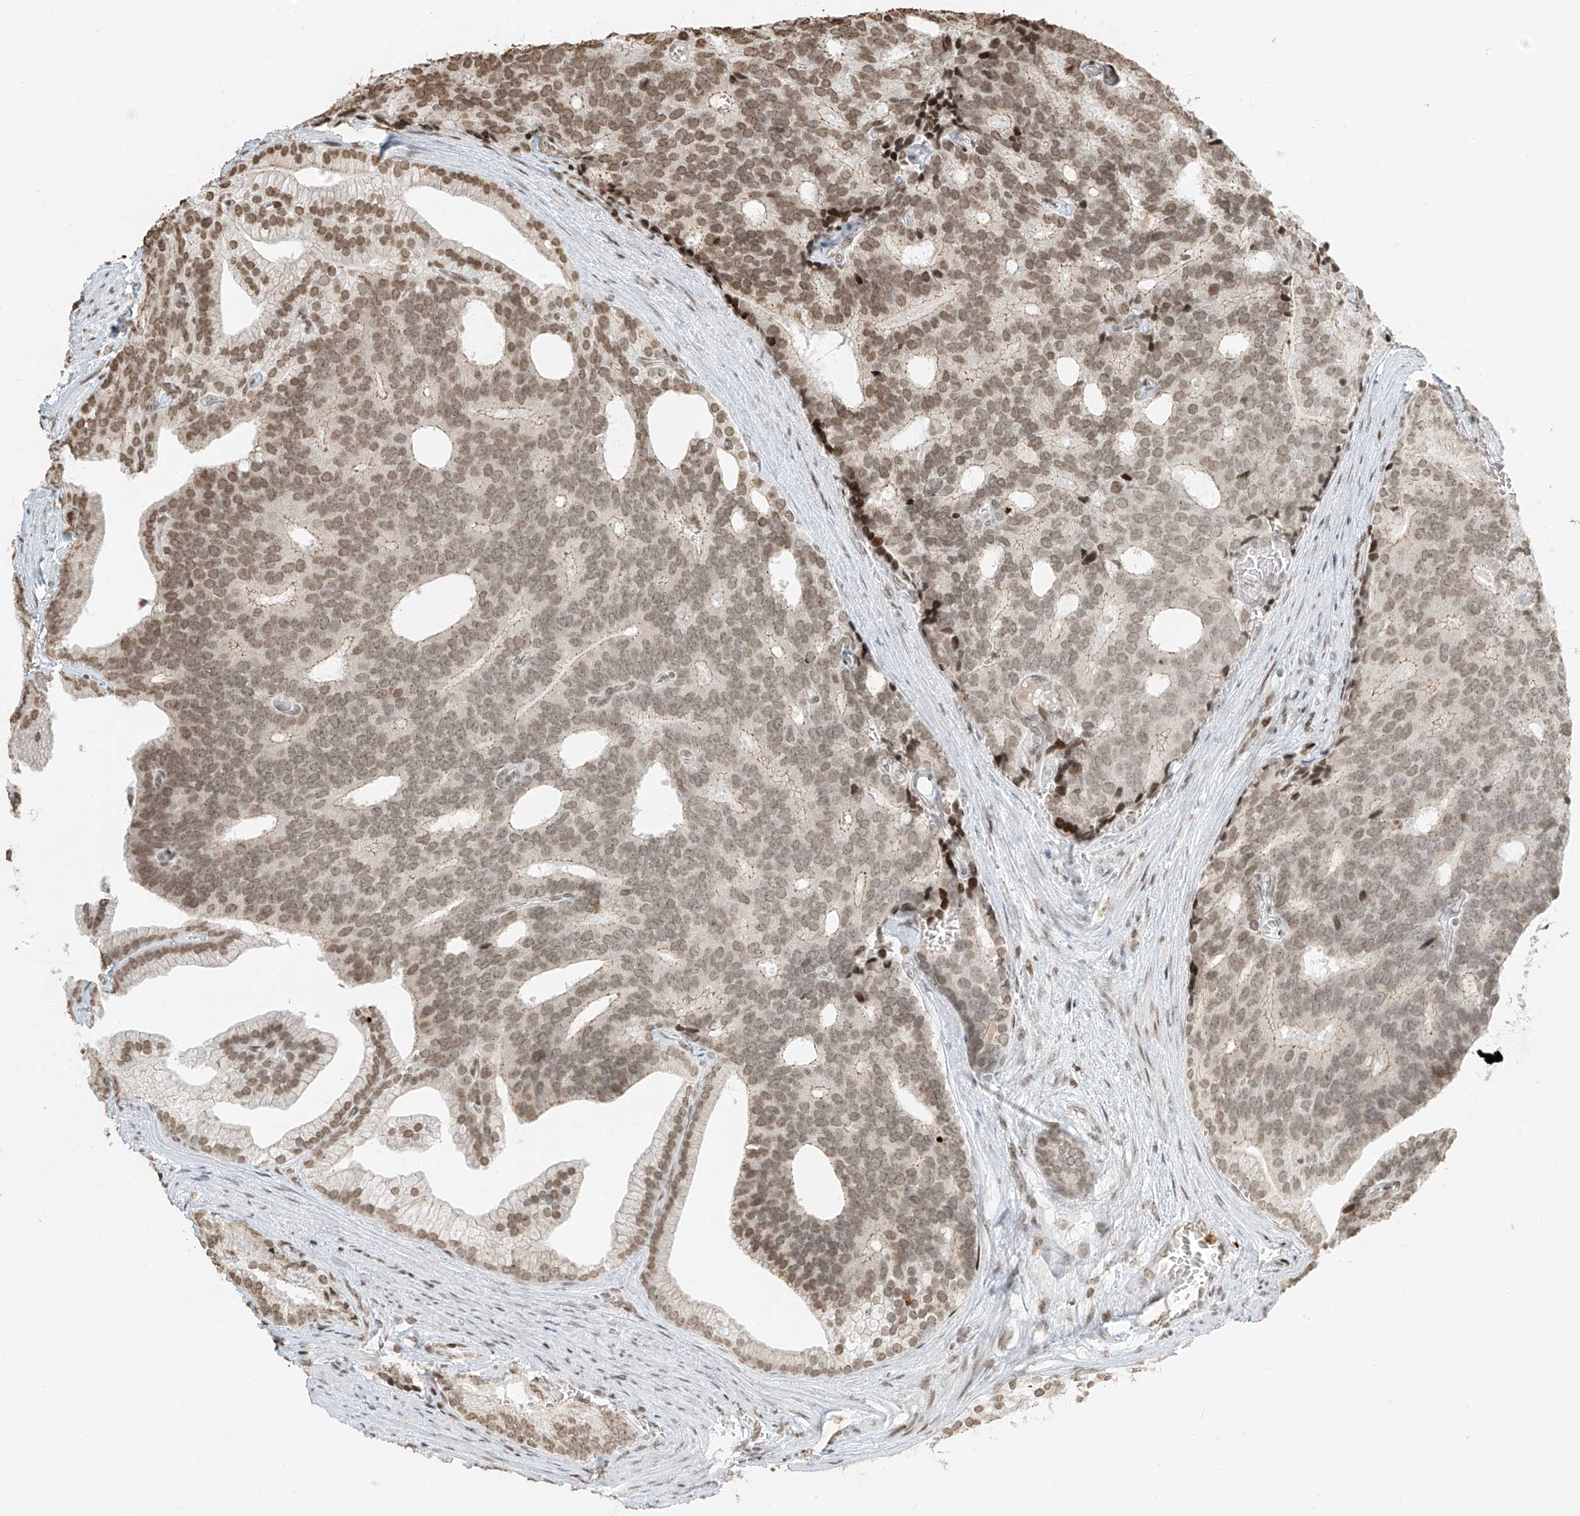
{"staining": {"intensity": "moderate", "quantity": "25%-75%", "location": "nuclear"}, "tissue": "prostate cancer", "cell_type": "Tumor cells", "image_type": "cancer", "snomed": [{"axis": "morphology", "description": "Adenocarcinoma, Low grade"}, {"axis": "topography", "description": "Prostate"}], "caption": "Immunohistochemistry (IHC) (DAB (3,3'-diaminobenzidine)) staining of adenocarcinoma (low-grade) (prostate) demonstrates moderate nuclear protein positivity in about 25%-75% of tumor cells.", "gene": "C17orf58", "patient": {"sex": "male", "age": 71}}